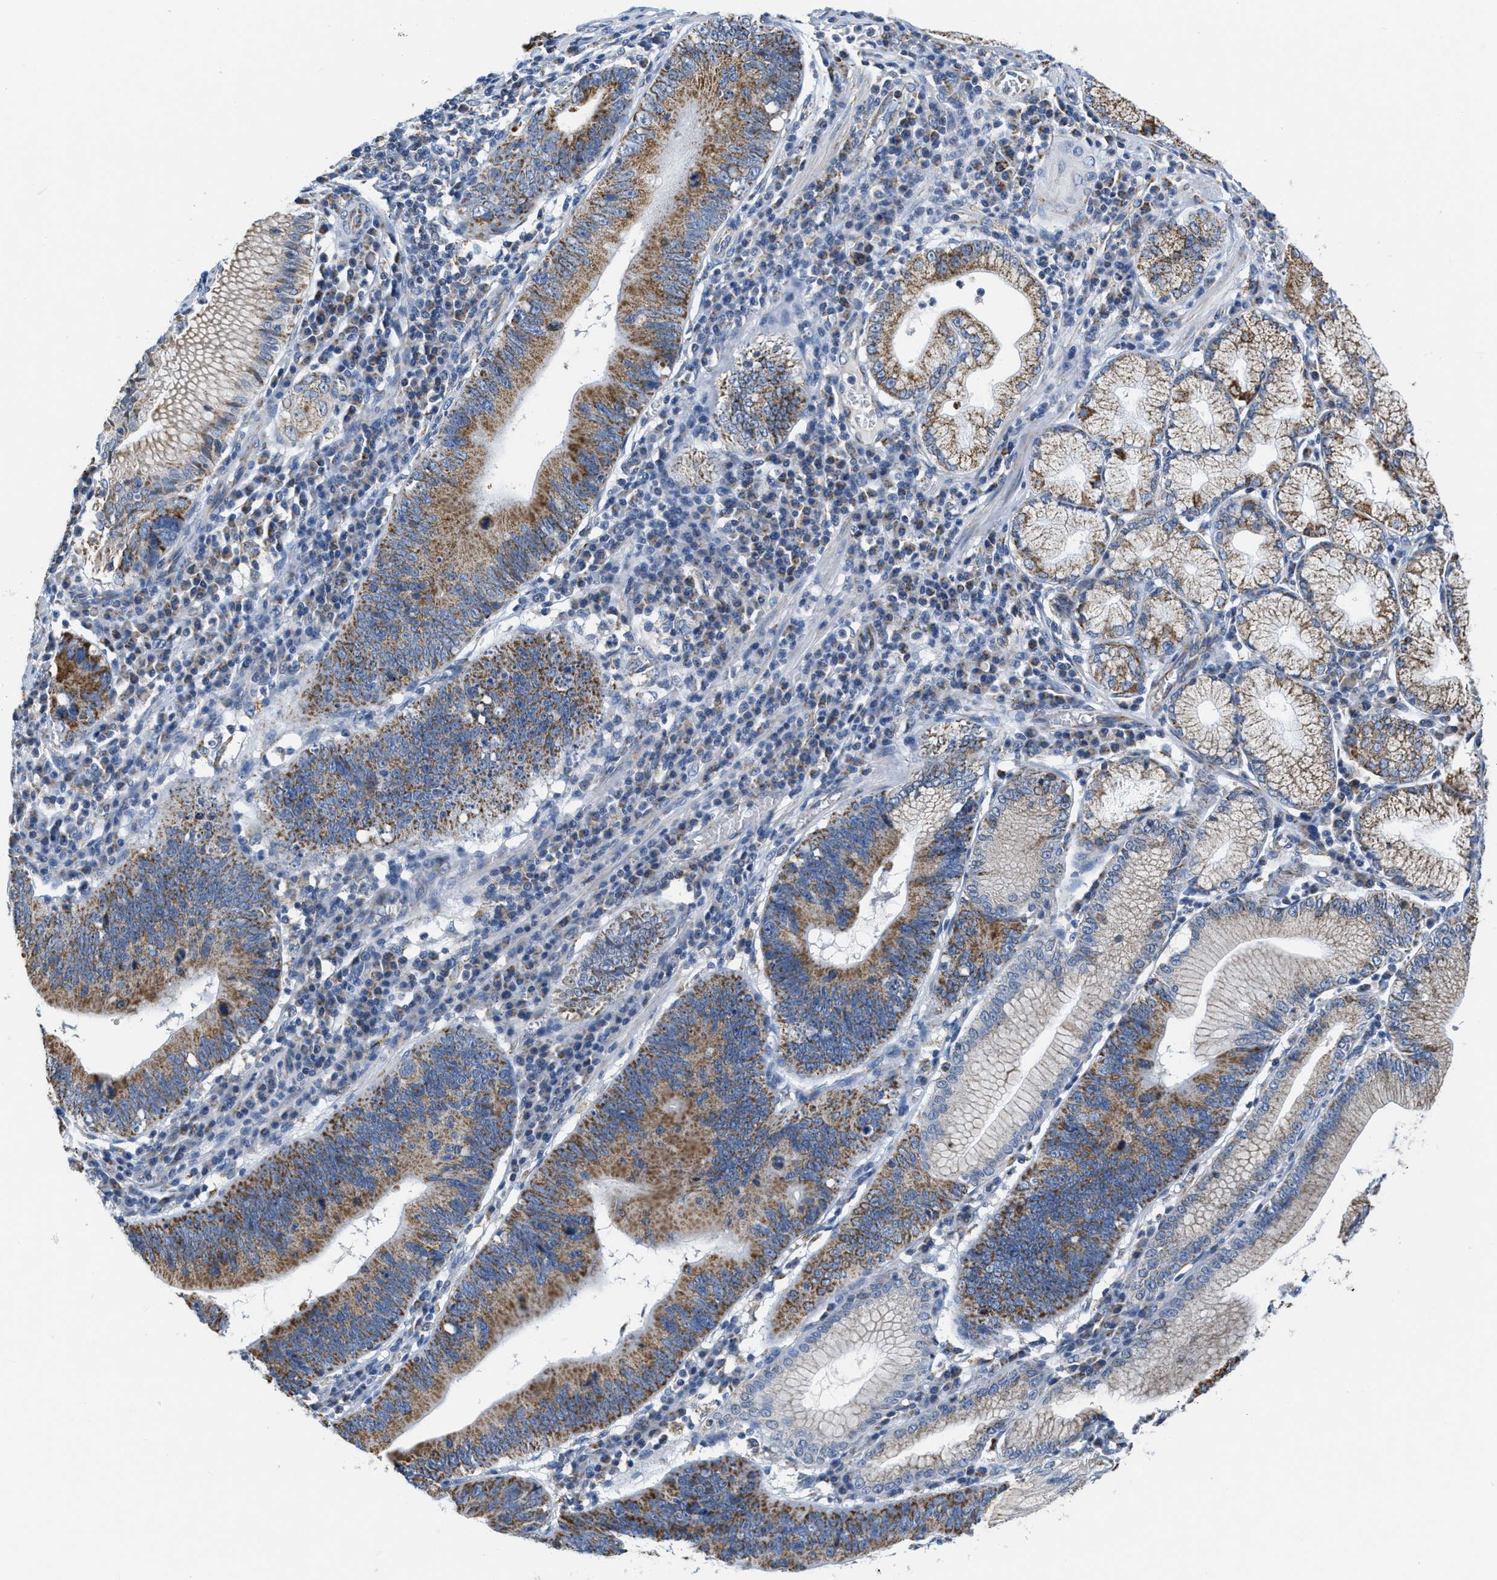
{"staining": {"intensity": "moderate", "quantity": ">75%", "location": "cytoplasmic/membranous"}, "tissue": "stomach cancer", "cell_type": "Tumor cells", "image_type": "cancer", "snomed": [{"axis": "morphology", "description": "Adenocarcinoma, NOS"}, {"axis": "topography", "description": "Stomach"}], "caption": "Immunohistochemical staining of human stomach cancer (adenocarcinoma) reveals moderate cytoplasmic/membranous protein expression in about >75% of tumor cells. (DAB = brown stain, brightfield microscopy at high magnification).", "gene": "KCNJ5", "patient": {"sex": "male", "age": 59}}